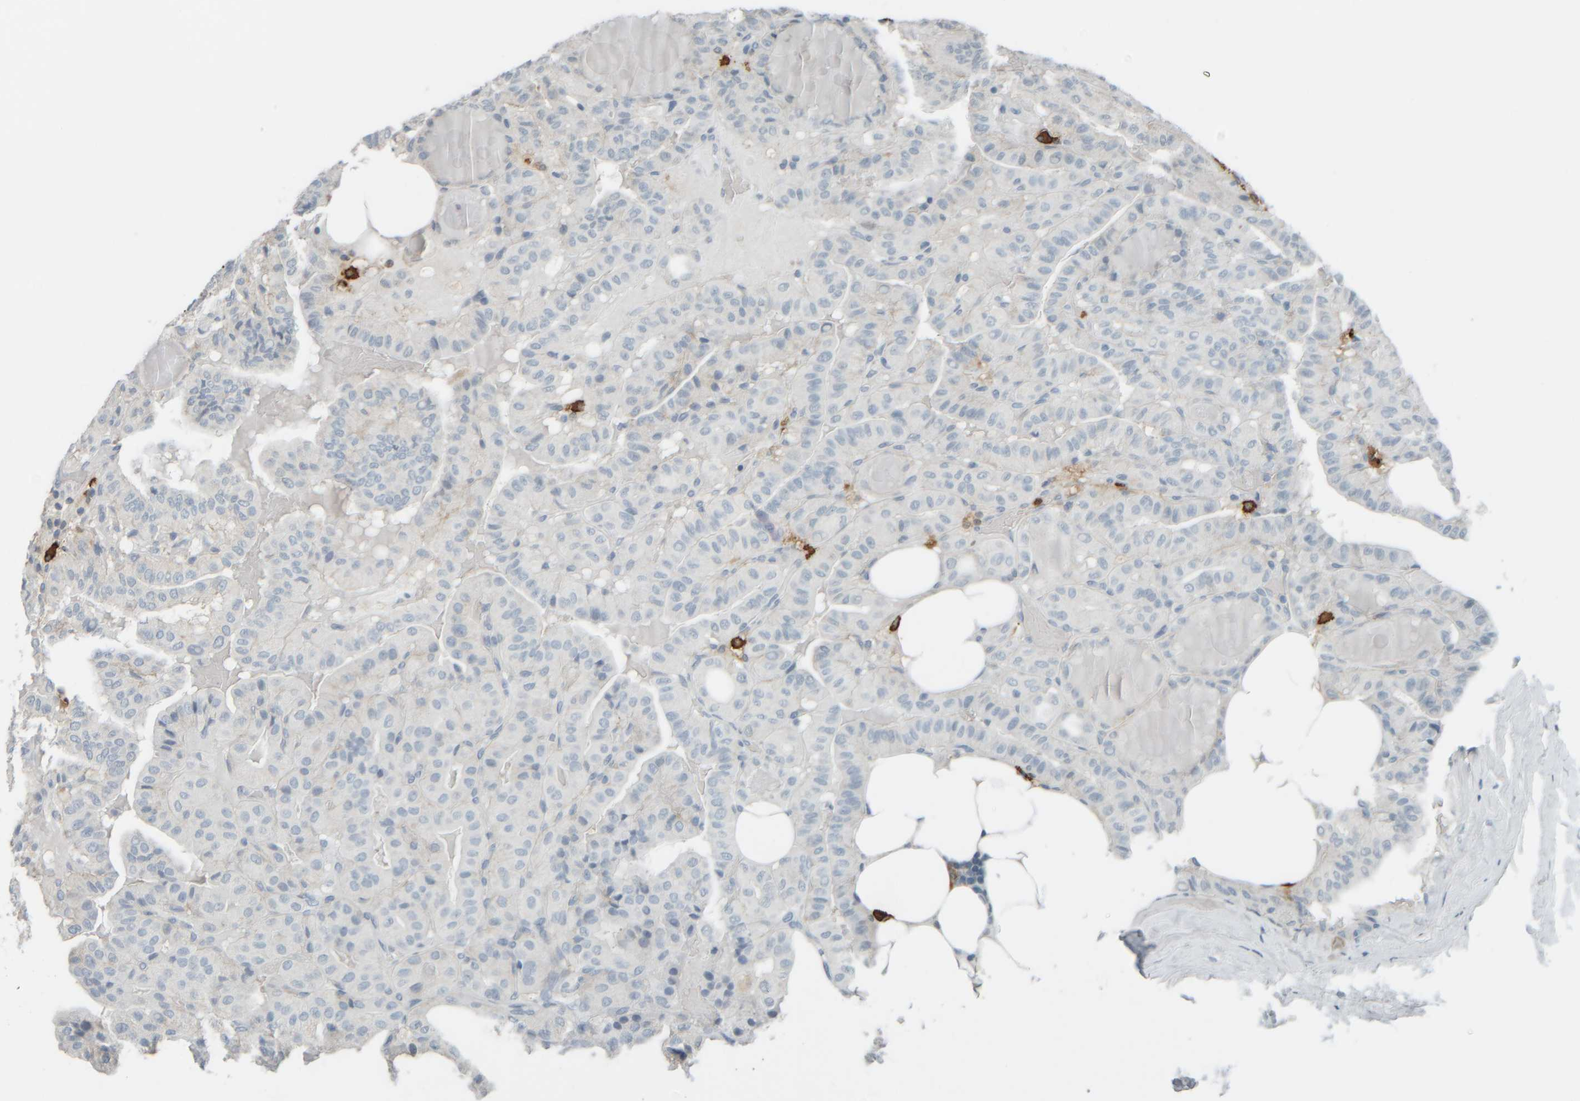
{"staining": {"intensity": "negative", "quantity": "none", "location": "none"}, "tissue": "thyroid cancer", "cell_type": "Tumor cells", "image_type": "cancer", "snomed": [{"axis": "morphology", "description": "Papillary adenocarcinoma, NOS"}, {"axis": "topography", "description": "Thyroid gland"}], "caption": "Photomicrograph shows no significant protein staining in tumor cells of thyroid papillary adenocarcinoma.", "gene": "TPSAB1", "patient": {"sex": "male", "age": 77}}